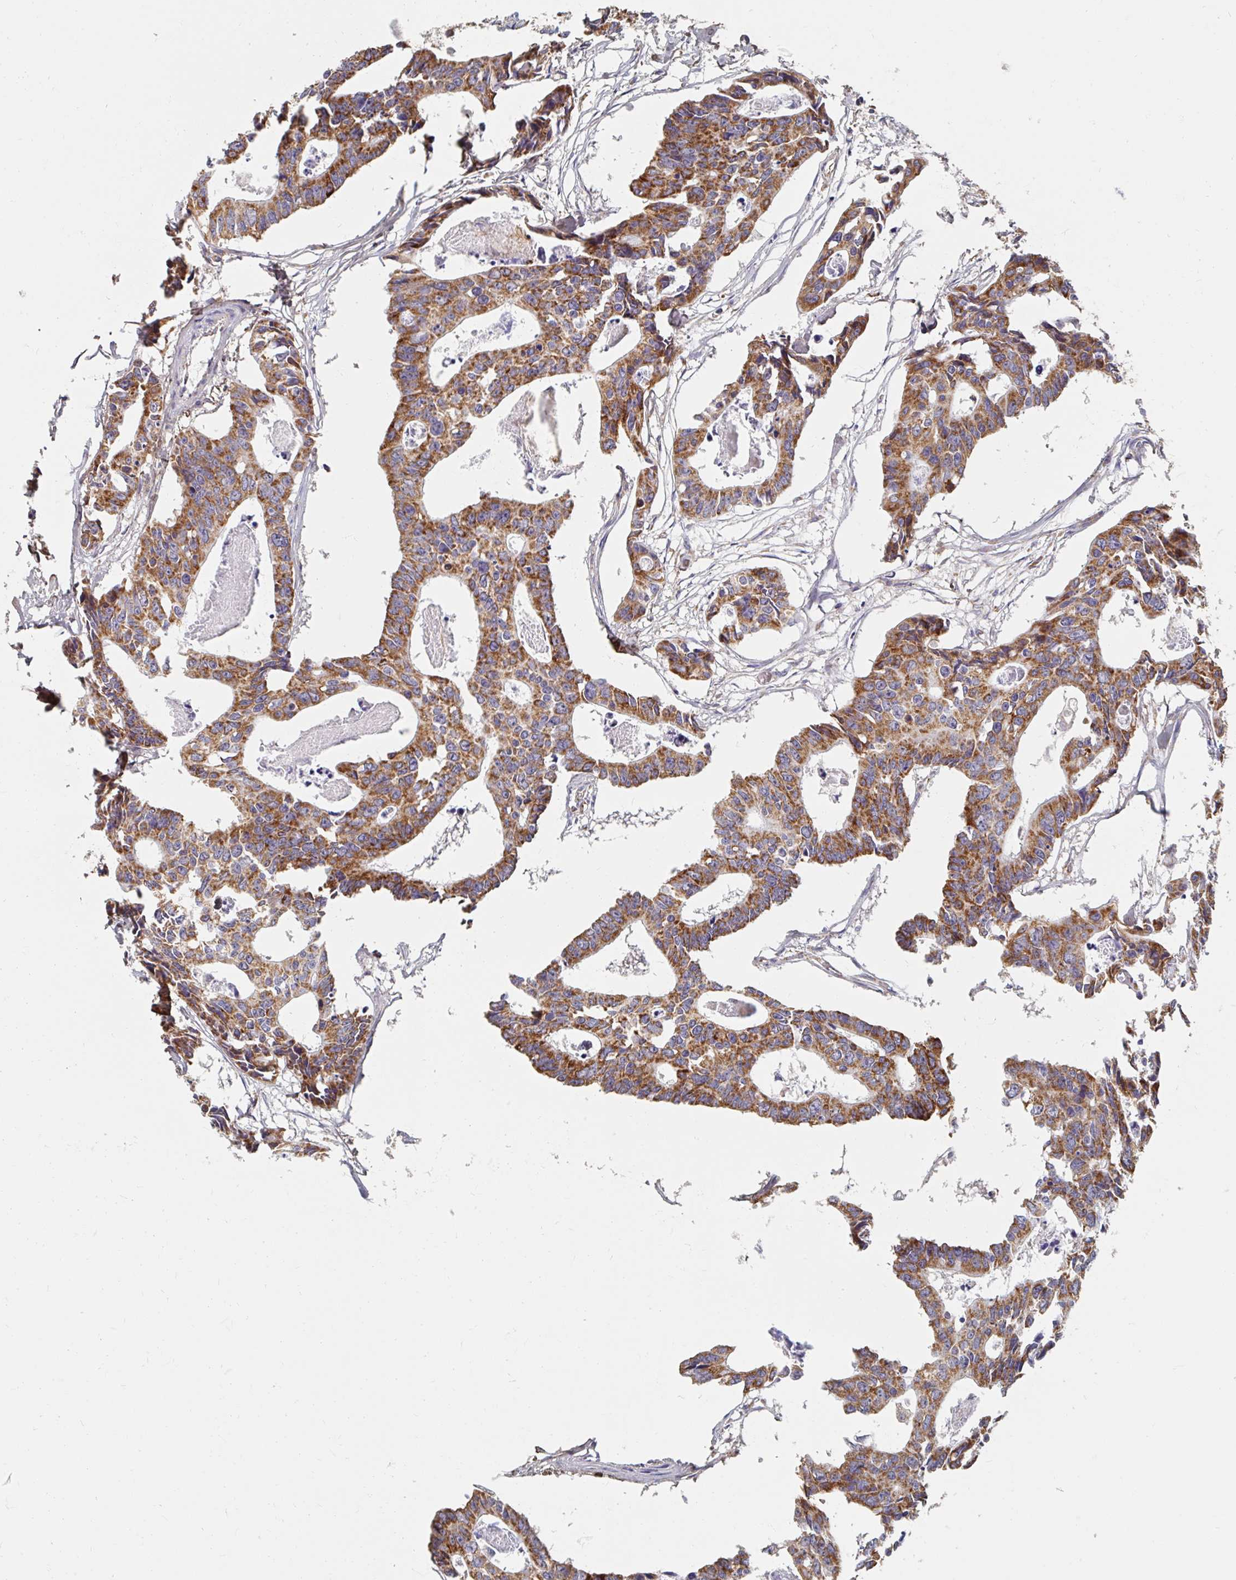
{"staining": {"intensity": "moderate", "quantity": ">75%", "location": "cytoplasmic/membranous"}, "tissue": "colorectal cancer", "cell_type": "Tumor cells", "image_type": "cancer", "snomed": [{"axis": "morphology", "description": "Adenocarcinoma, NOS"}, {"axis": "topography", "description": "Rectum"}], "caption": "High-magnification brightfield microscopy of colorectal cancer stained with DAB (brown) and counterstained with hematoxylin (blue). tumor cells exhibit moderate cytoplasmic/membranous positivity is seen in about>75% of cells.", "gene": "MAVS", "patient": {"sex": "male", "age": 57}}